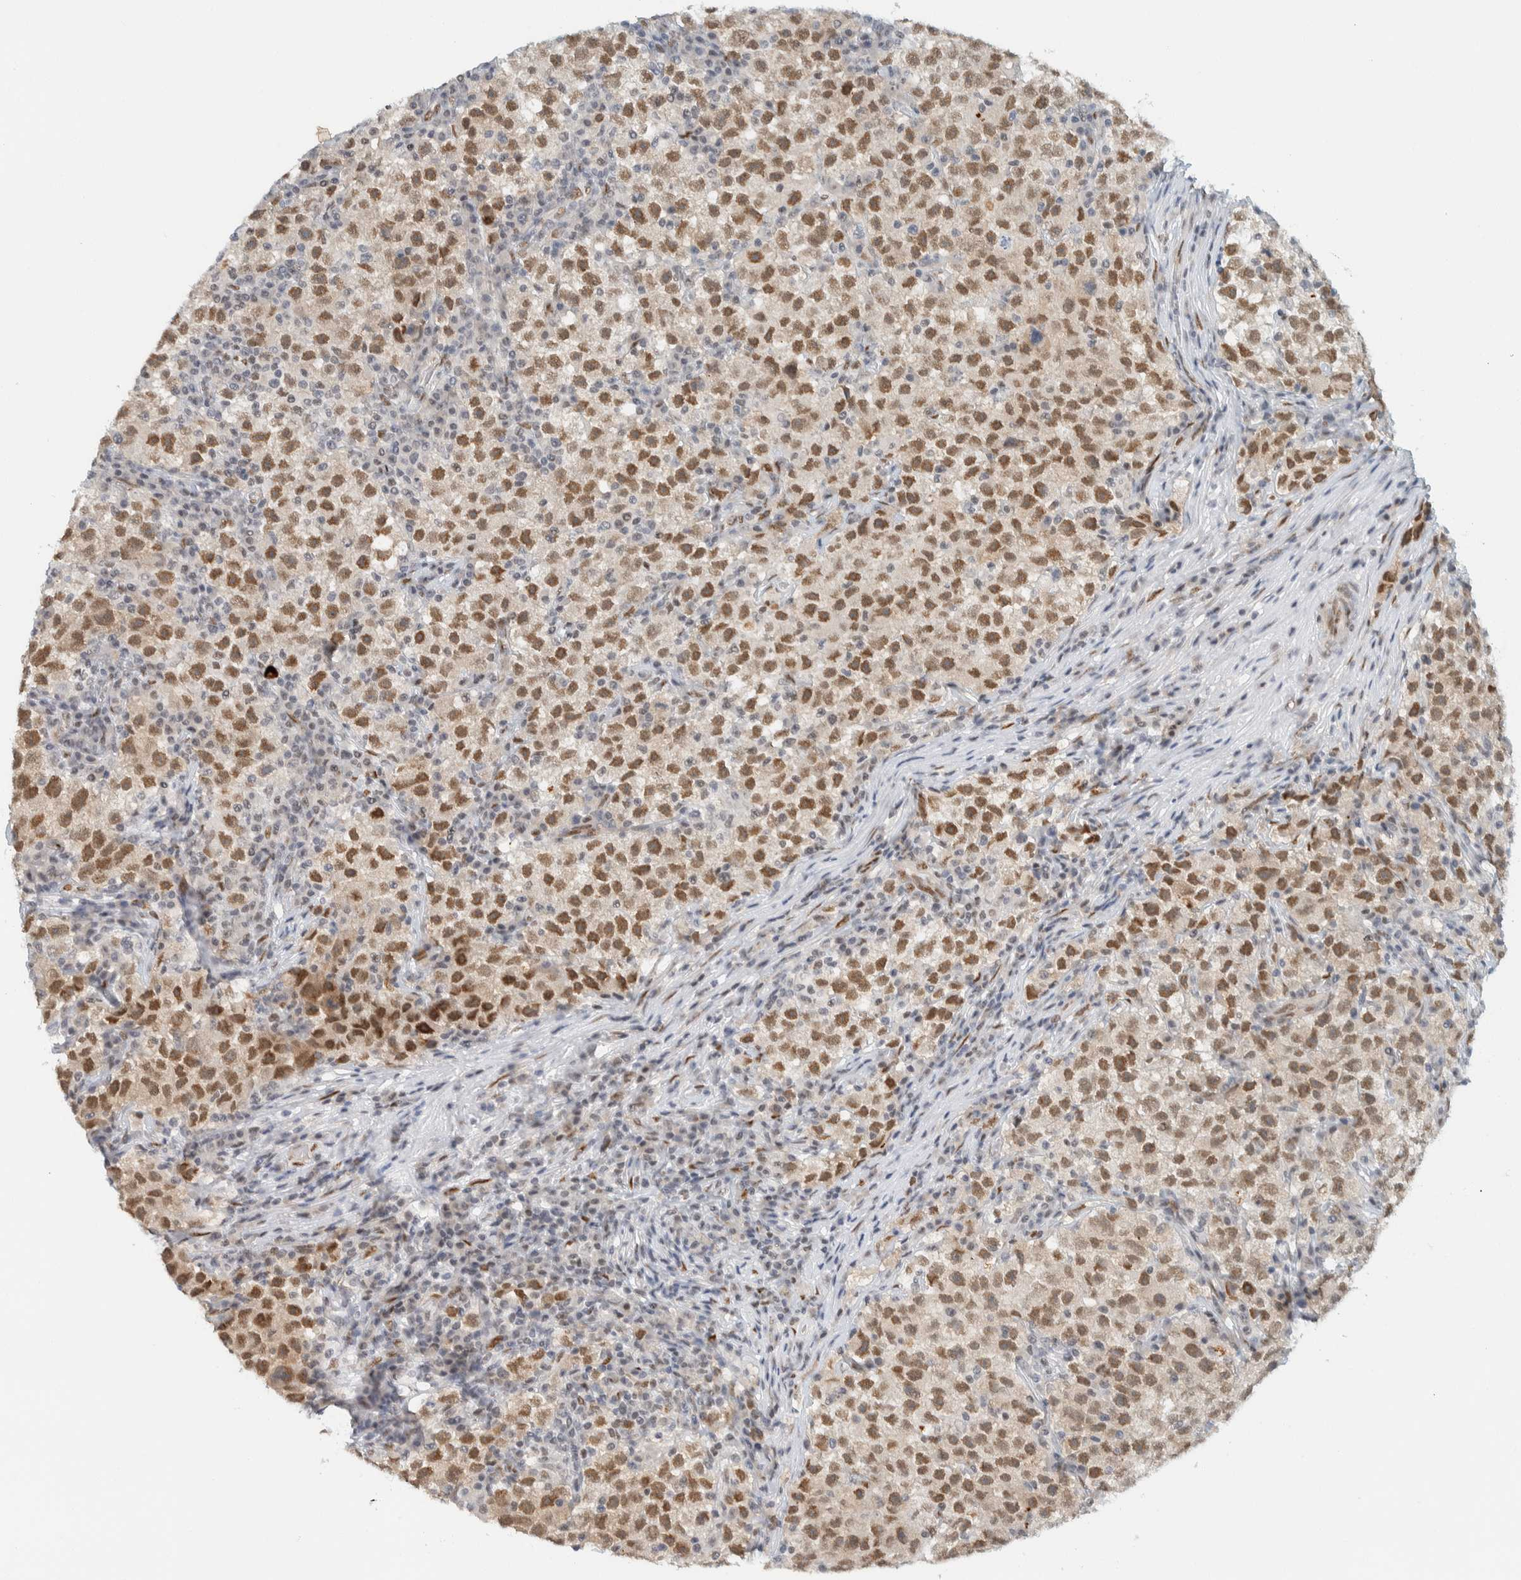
{"staining": {"intensity": "moderate", "quantity": ">75%", "location": "nuclear"}, "tissue": "testis cancer", "cell_type": "Tumor cells", "image_type": "cancer", "snomed": [{"axis": "morphology", "description": "Seminoma, NOS"}, {"axis": "topography", "description": "Testis"}], "caption": "The histopathology image exhibits immunohistochemical staining of testis seminoma. There is moderate nuclear expression is present in approximately >75% of tumor cells.", "gene": "ZNF683", "patient": {"sex": "male", "age": 22}}